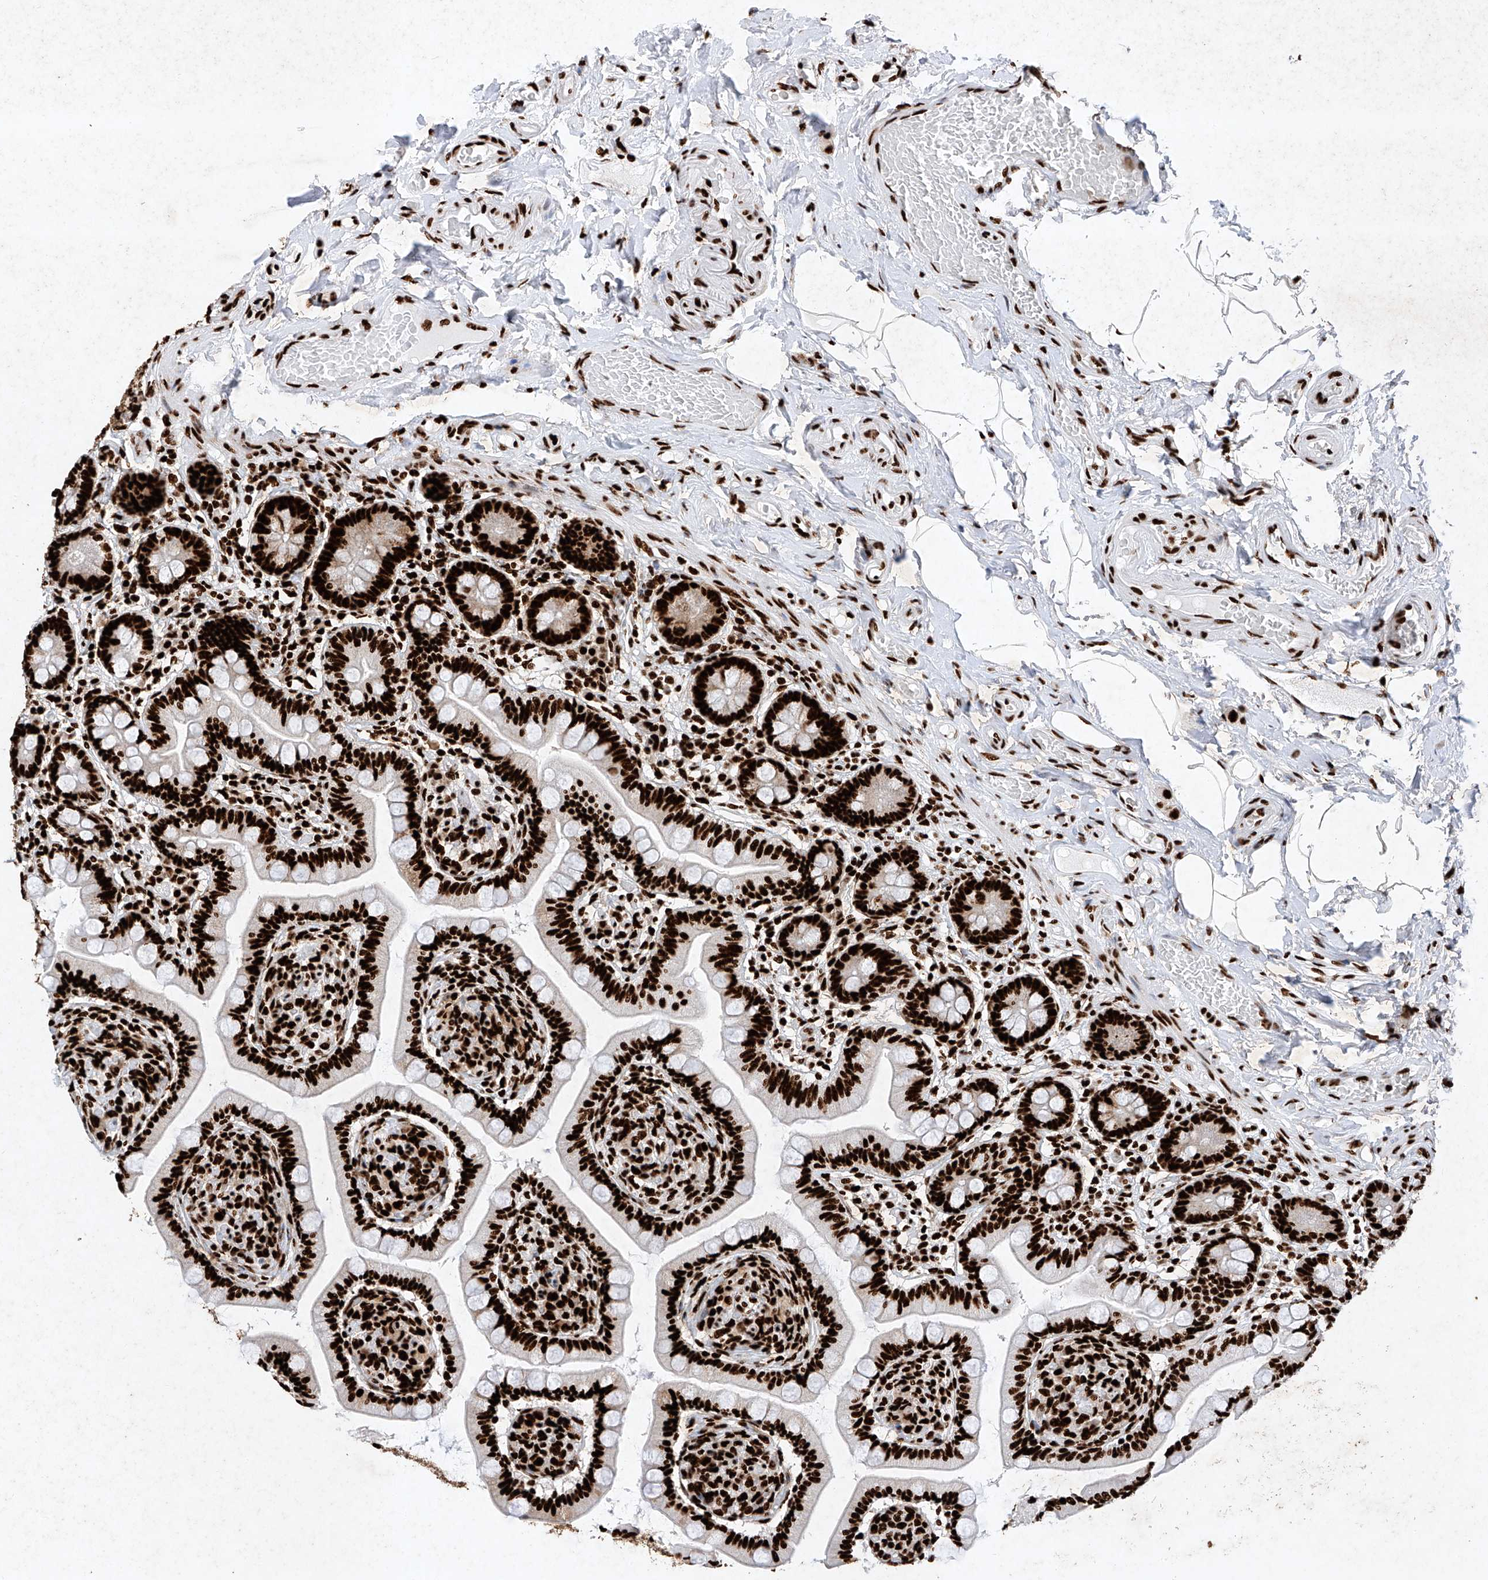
{"staining": {"intensity": "strong", "quantity": ">75%", "location": "nuclear"}, "tissue": "small intestine", "cell_type": "Glandular cells", "image_type": "normal", "snomed": [{"axis": "morphology", "description": "Normal tissue, NOS"}, {"axis": "topography", "description": "Small intestine"}], "caption": "A high-resolution histopathology image shows IHC staining of benign small intestine, which shows strong nuclear staining in about >75% of glandular cells.", "gene": "SRSF6", "patient": {"sex": "female", "age": 64}}